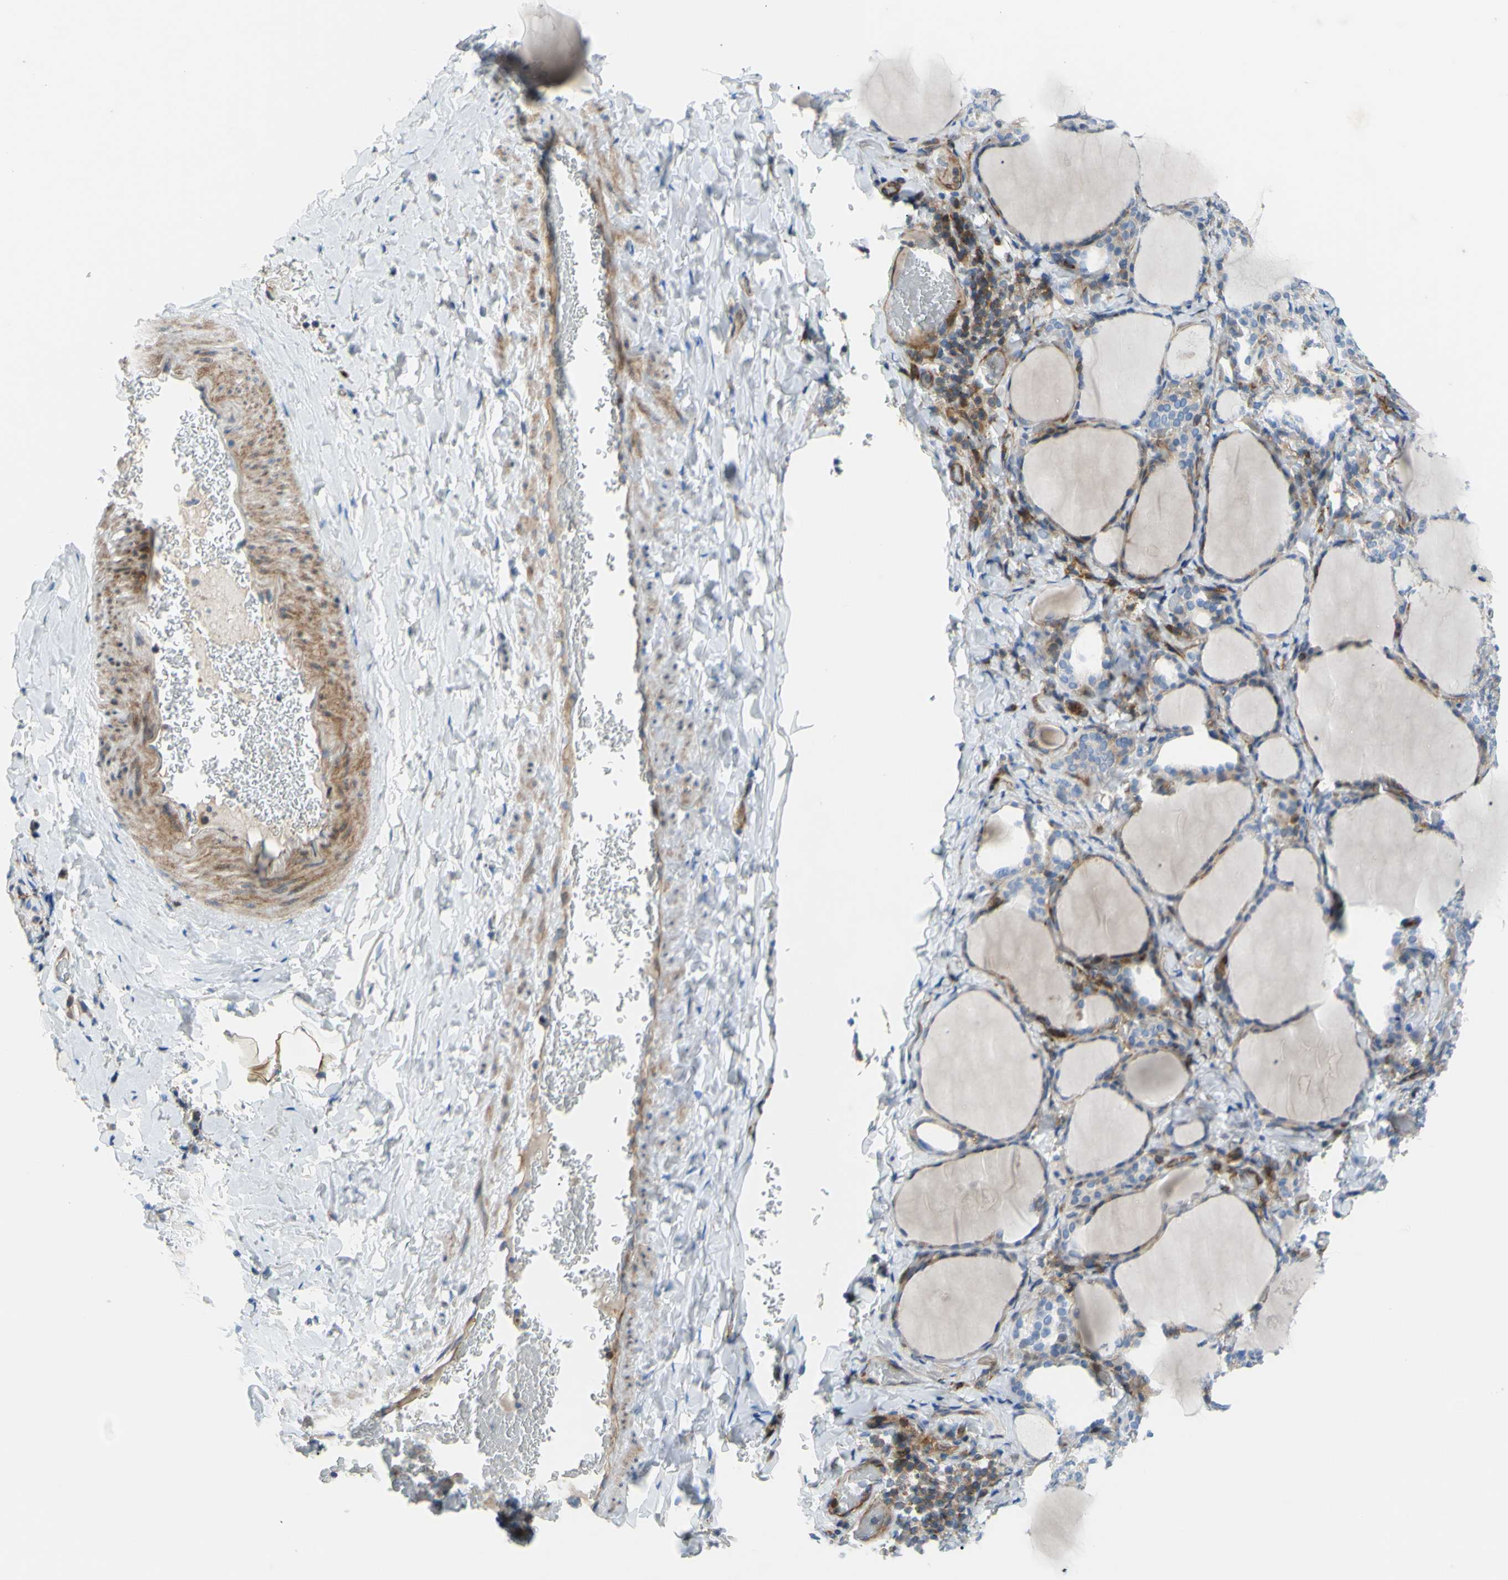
{"staining": {"intensity": "moderate", "quantity": "<25%", "location": "cytoplasmic/membranous"}, "tissue": "thyroid gland", "cell_type": "Glandular cells", "image_type": "normal", "snomed": [{"axis": "morphology", "description": "Normal tissue, NOS"}, {"axis": "morphology", "description": "Papillary adenocarcinoma, NOS"}, {"axis": "topography", "description": "Thyroid gland"}], "caption": "DAB (3,3'-diaminobenzidine) immunohistochemical staining of unremarkable human thyroid gland exhibits moderate cytoplasmic/membranous protein positivity in about <25% of glandular cells. The protein is shown in brown color, while the nuclei are stained blue.", "gene": "PAK2", "patient": {"sex": "female", "age": 30}}